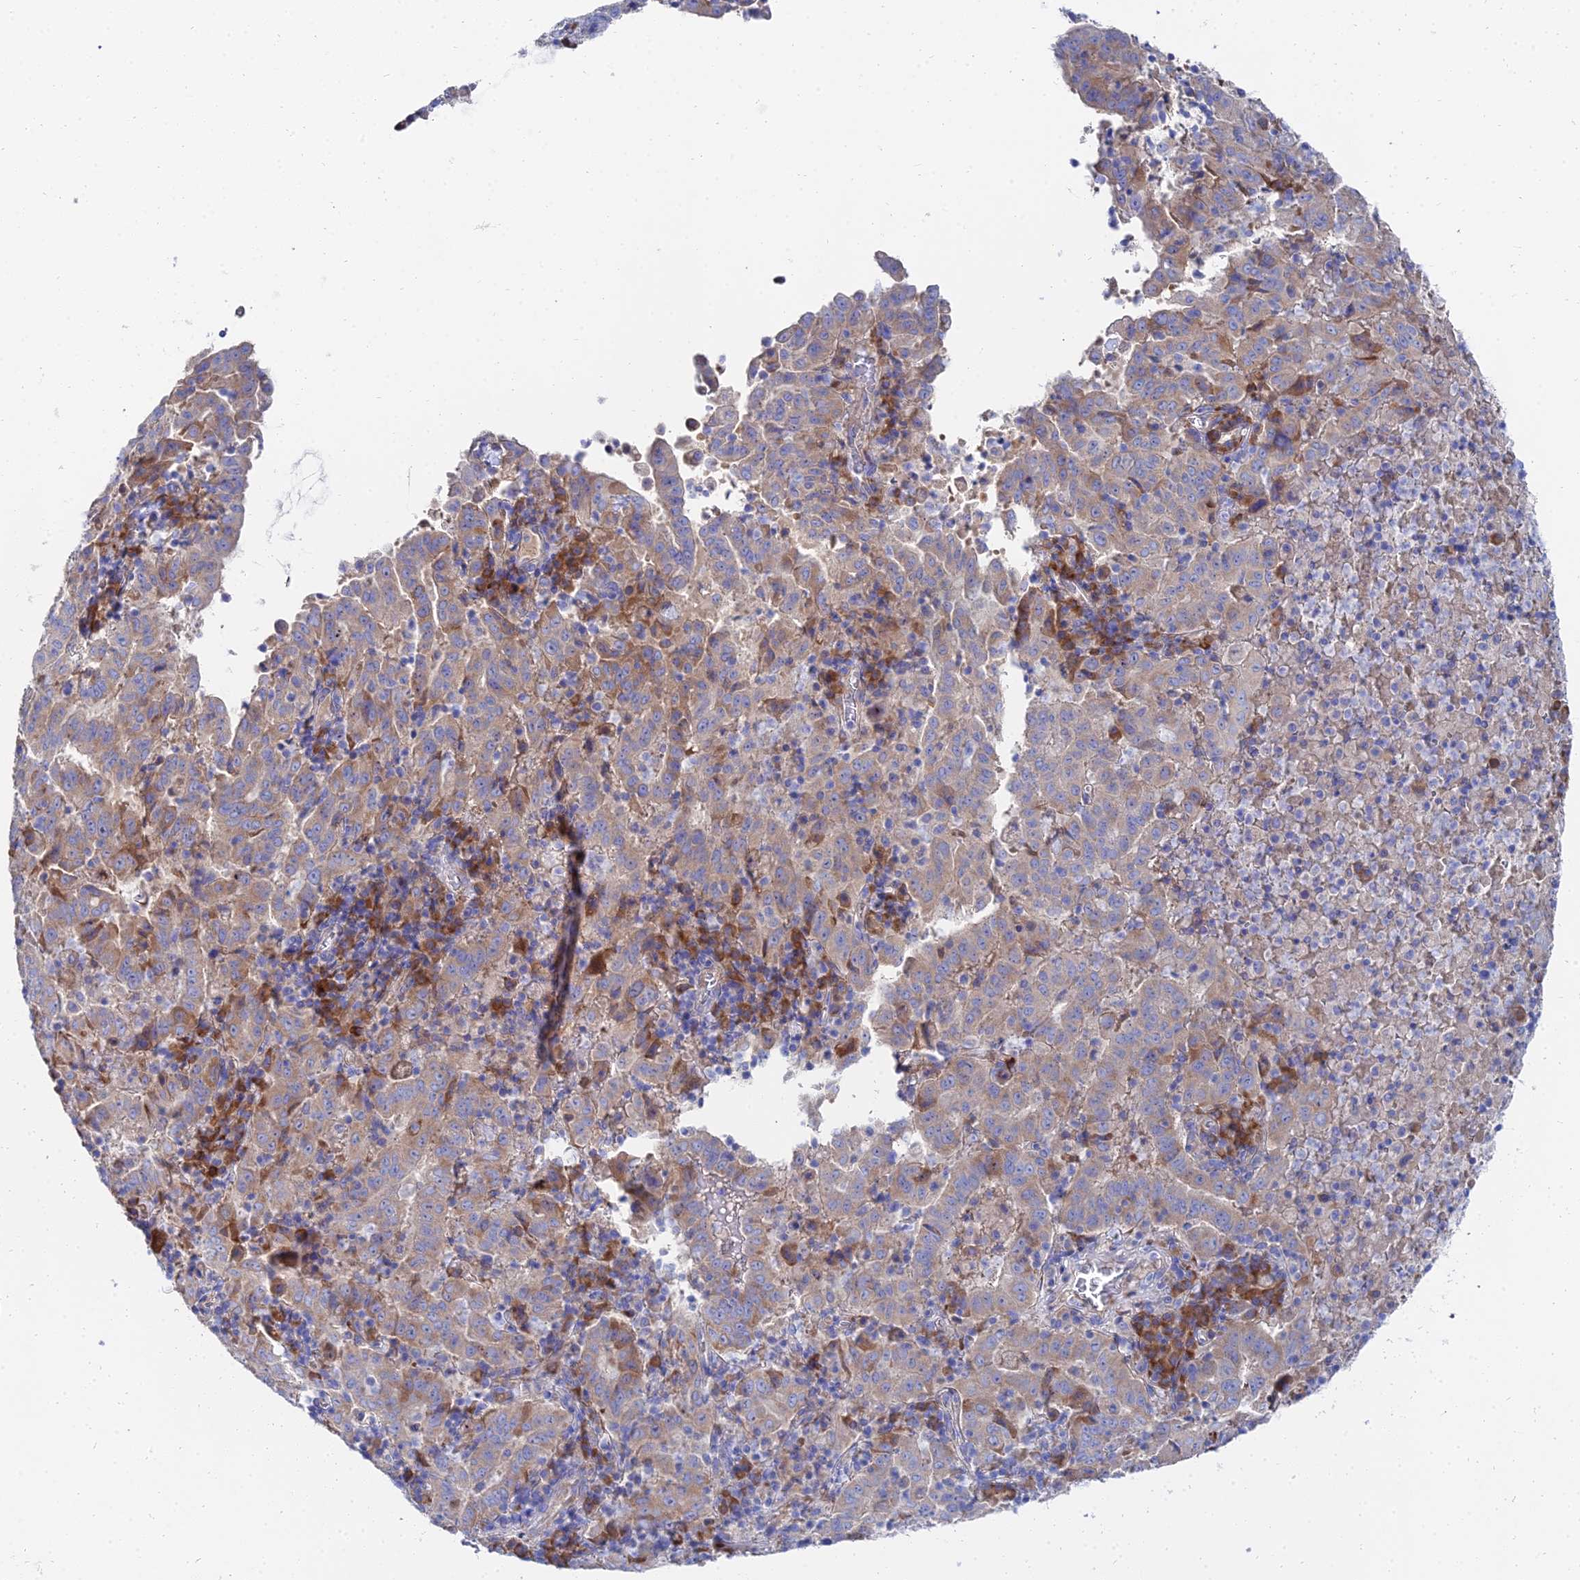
{"staining": {"intensity": "moderate", "quantity": ">75%", "location": "cytoplasmic/membranous"}, "tissue": "pancreatic cancer", "cell_type": "Tumor cells", "image_type": "cancer", "snomed": [{"axis": "morphology", "description": "Adenocarcinoma, NOS"}, {"axis": "topography", "description": "Pancreas"}], "caption": "This is an image of immunohistochemistry staining of pancreatic cancer (adenocarcinoma), which shows moderate positivity in the cytoplasmic/membranous of tumor cells.", "gene": "PTTG1", "patient": {"sex": "male", "age": 63}}